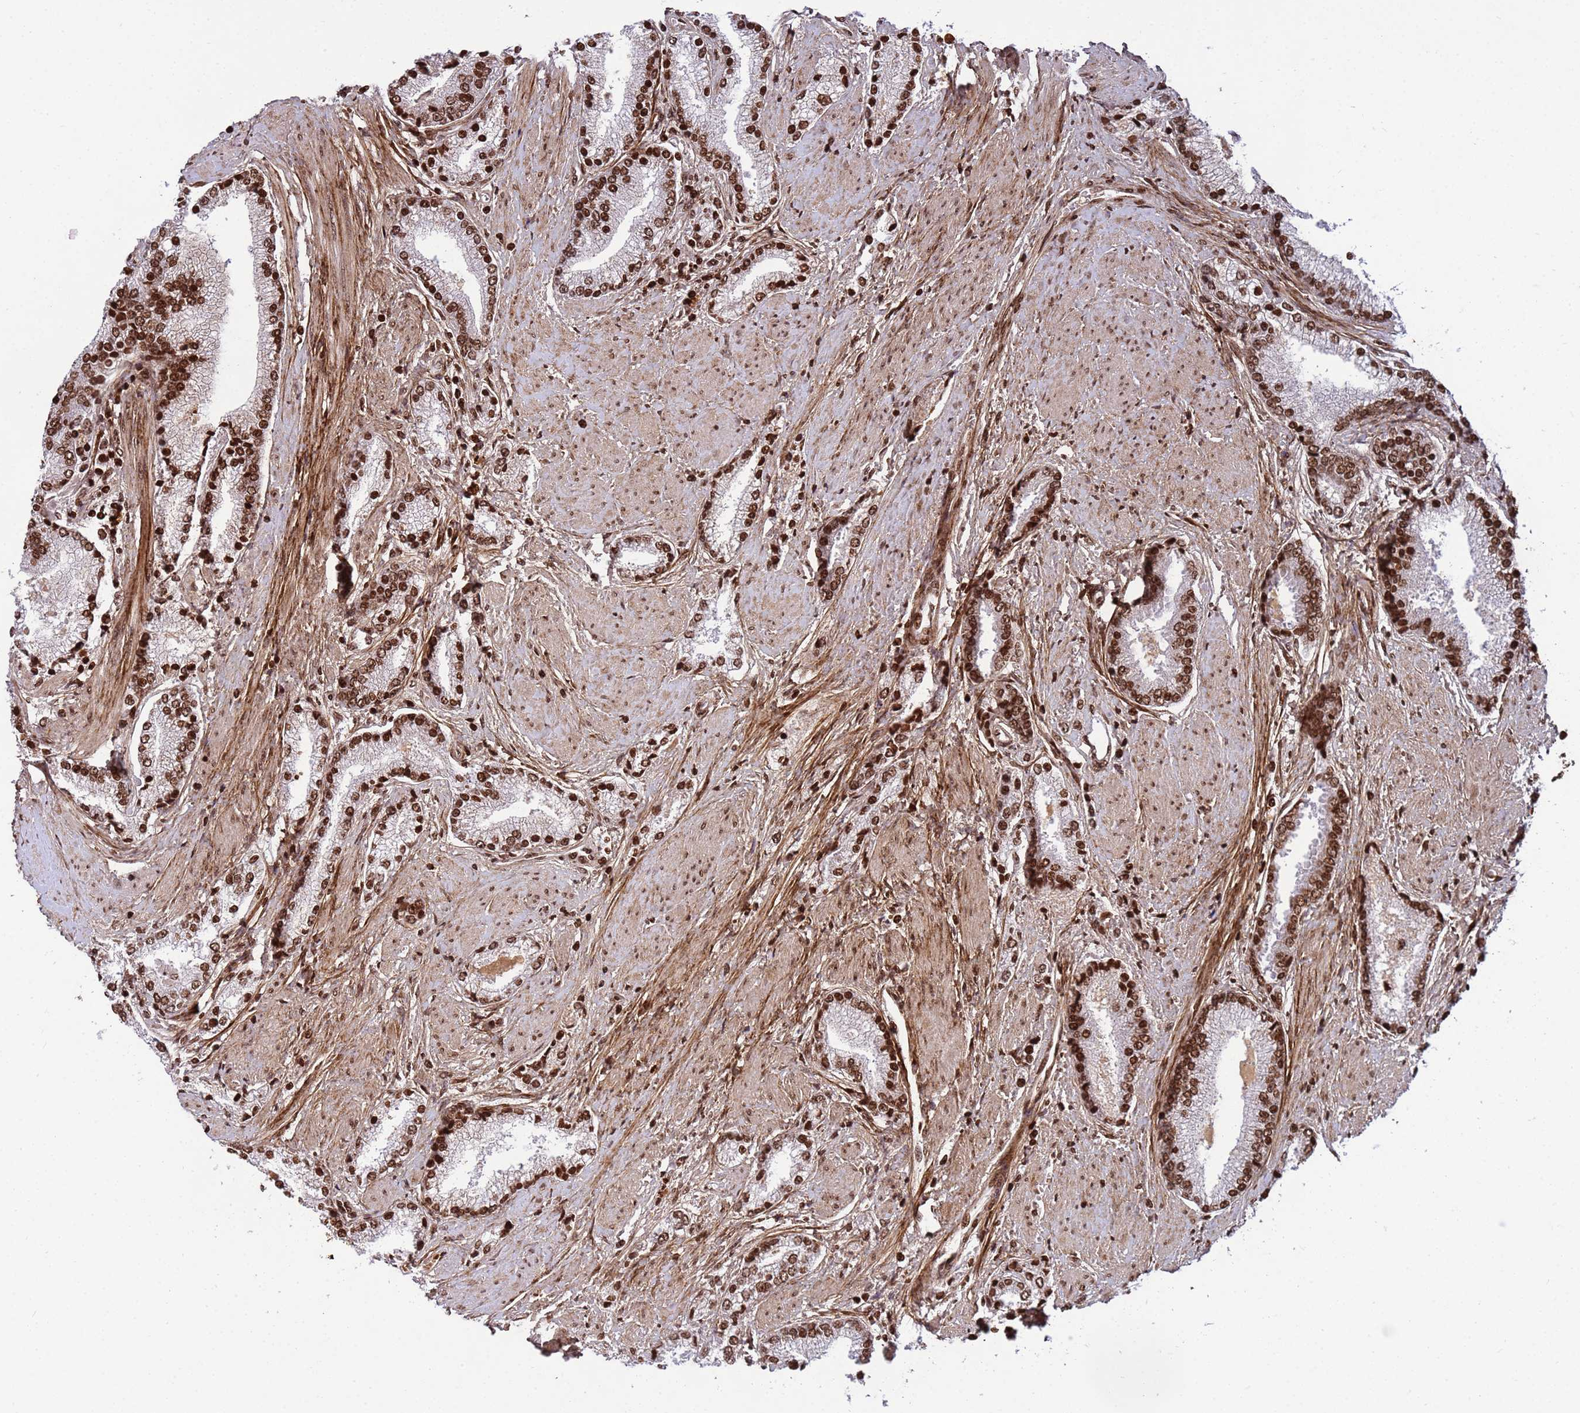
{"staining": {"intensity": "strong", "quantity": ">75%", "location": "nuclear"}, "tissue": "prostate cancer", "cell_type": "Tumor cells", "image_type": "cancer", "snomed": [{"axis": "morphology", "description": "Adenocarcinoma, High grade"}, {"axis": "topography", "description": "Prostate"}], "caption": "Approximately >75% of tumor cells in prostate cancer (high-grade adenocarcinoma) show strong nuclear protein staining as visualized by brown immunohistochemical staining.", "gene": "H3-3B", "patient": {"sex": "male", "age": 67}}